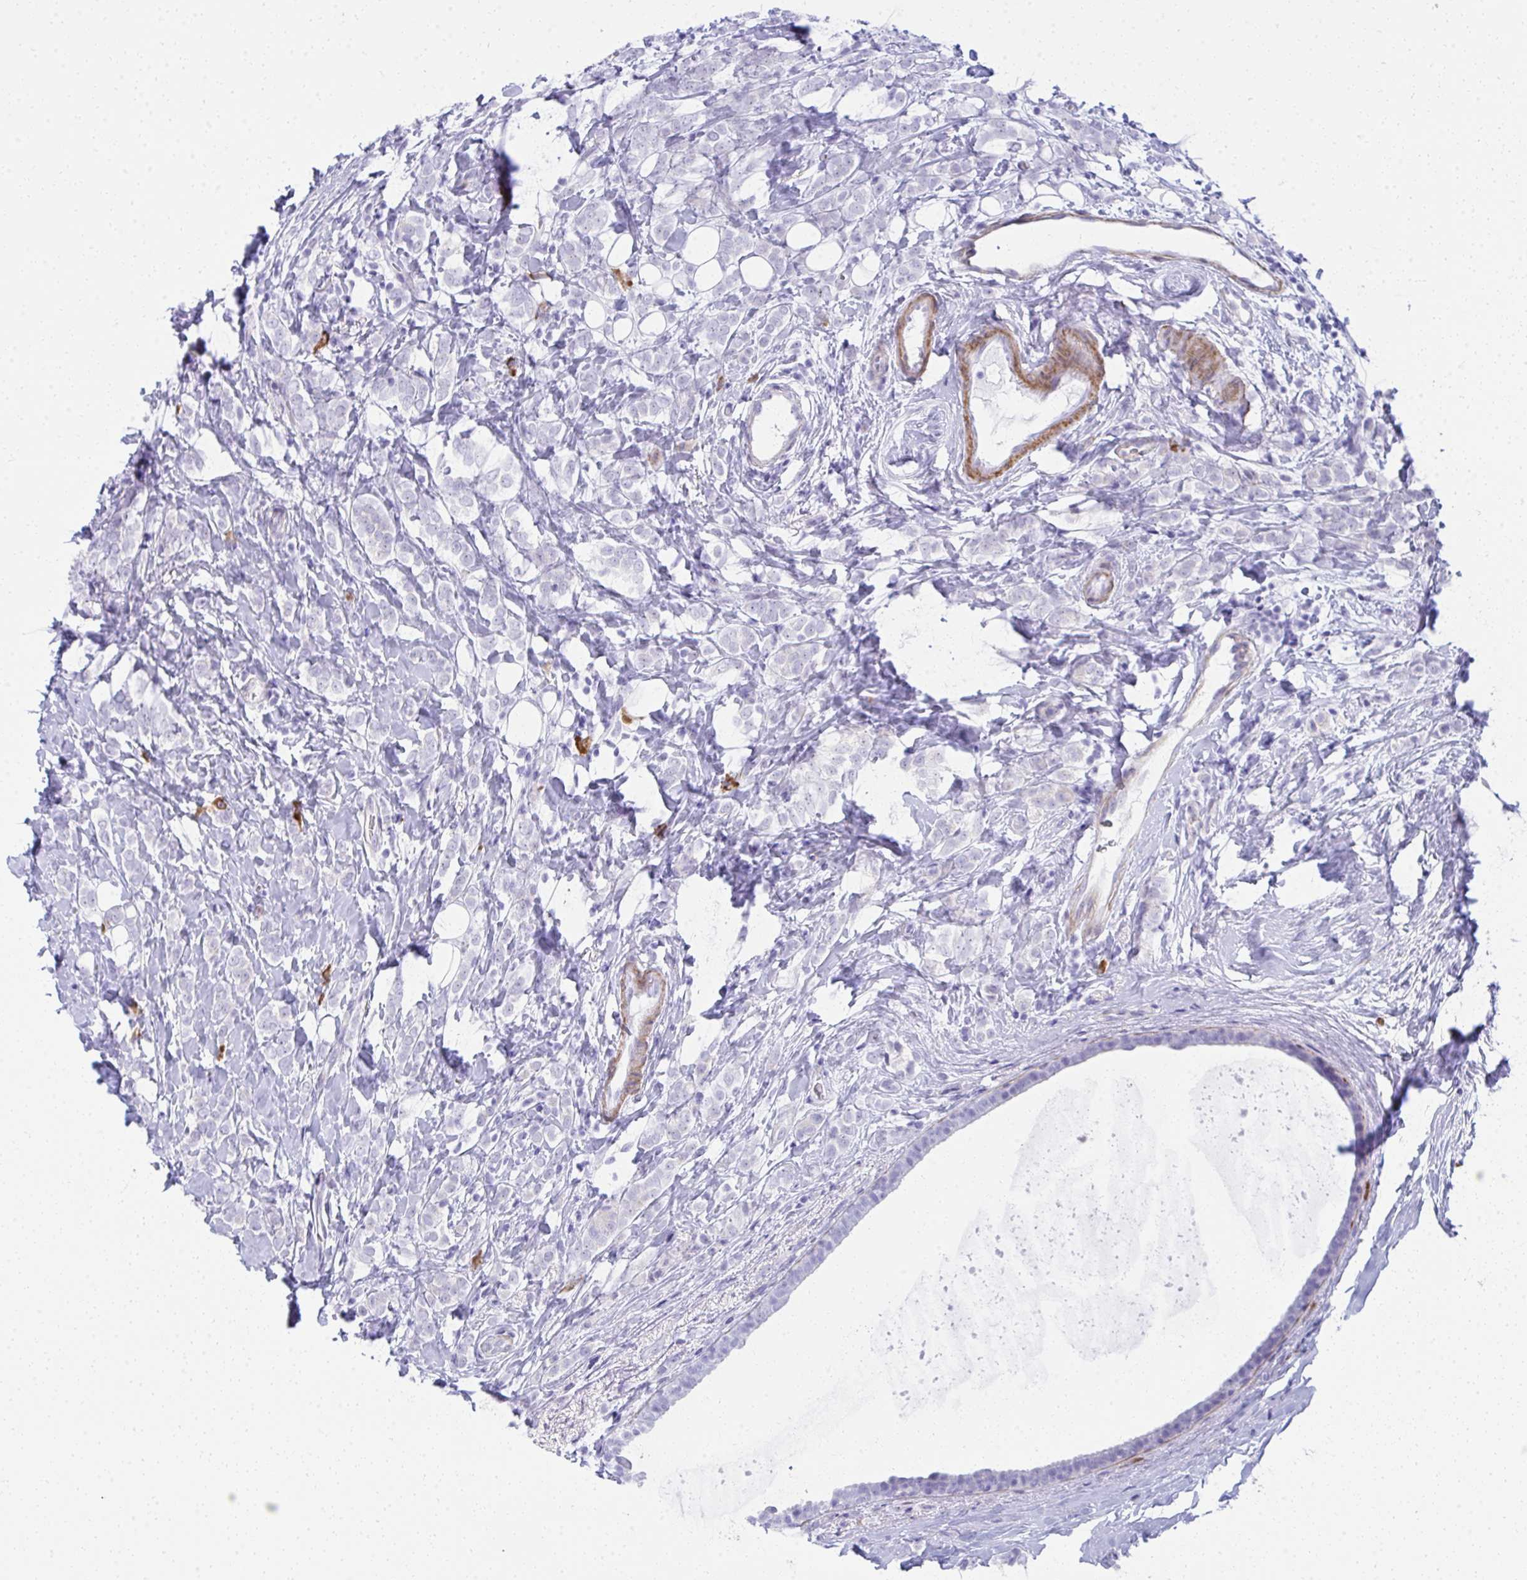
{"staining": {"intensity": "negative", "quantity": "none", "location": "none"}, "tissue": "breast cancer", "cell_type": "Tumor cells", "image_type": "cancer", "snomed": [{"axis": "morphology", "description": "Lobular carcinoma"}, {"axis": "topography", "description": "Breast"}], "caption": "There is no significant staining in tumor cells of lobular carcinoma (breast).", "gene": "PUS7L", "patient": {"sex": "female", "age": 49}}